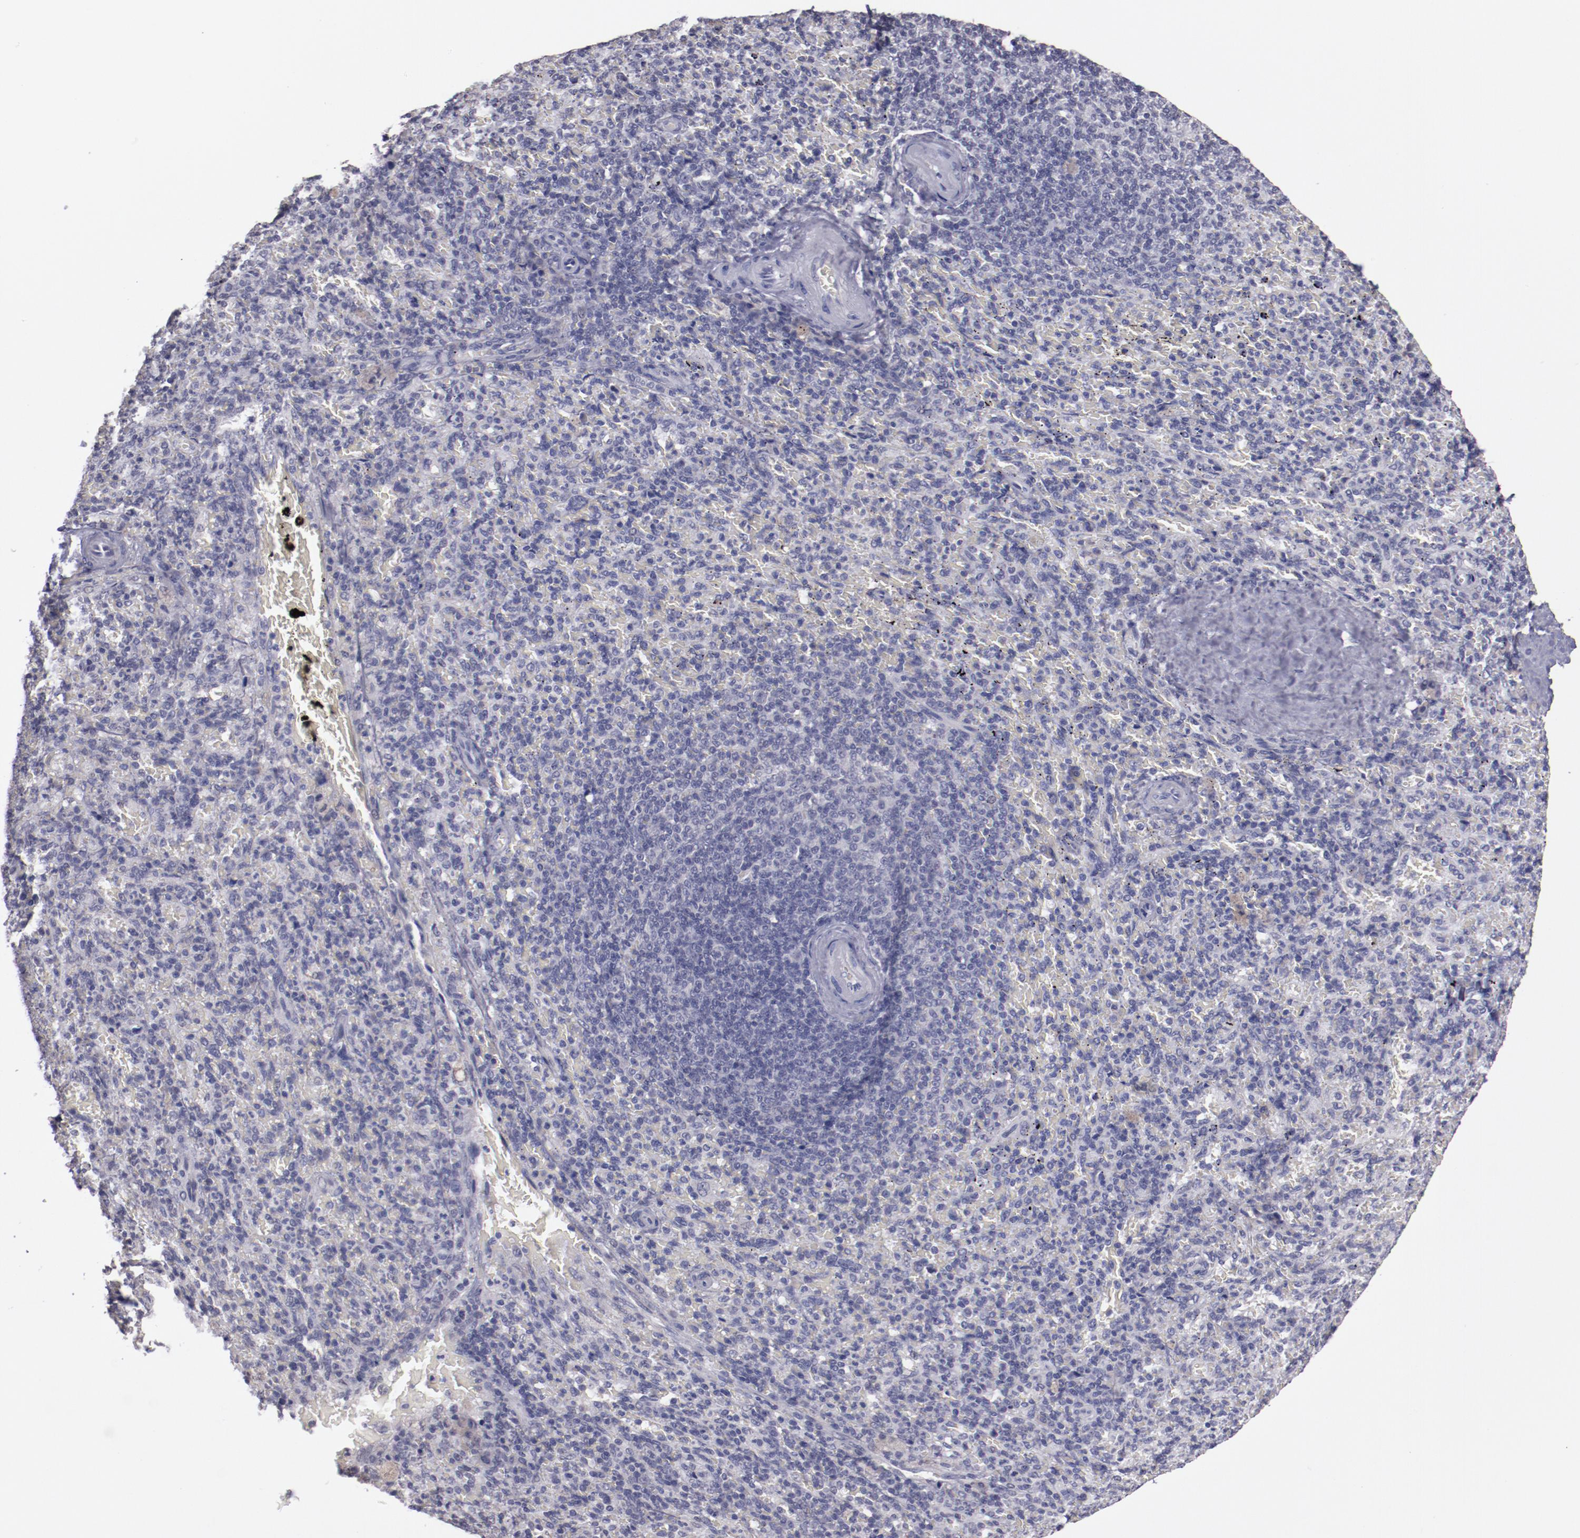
{"staining": {"intensity": "negative", "quantity": "none", "location": "none"}, "tissue": "spleen", "cell_type": "Cells in red pulp", "image_type": "normal", "snomed": [{"axis": "morphology", "description": "Normal tissue, NOS"}, {"axis": "topography", "description": "Spleen"}], "caption": "Immunohistochemical staining of normal spleen exhibits no significant expression in cells in red pulp.", "gene": "NRXN3", "patient": {"sex": "female", "age": 43}}